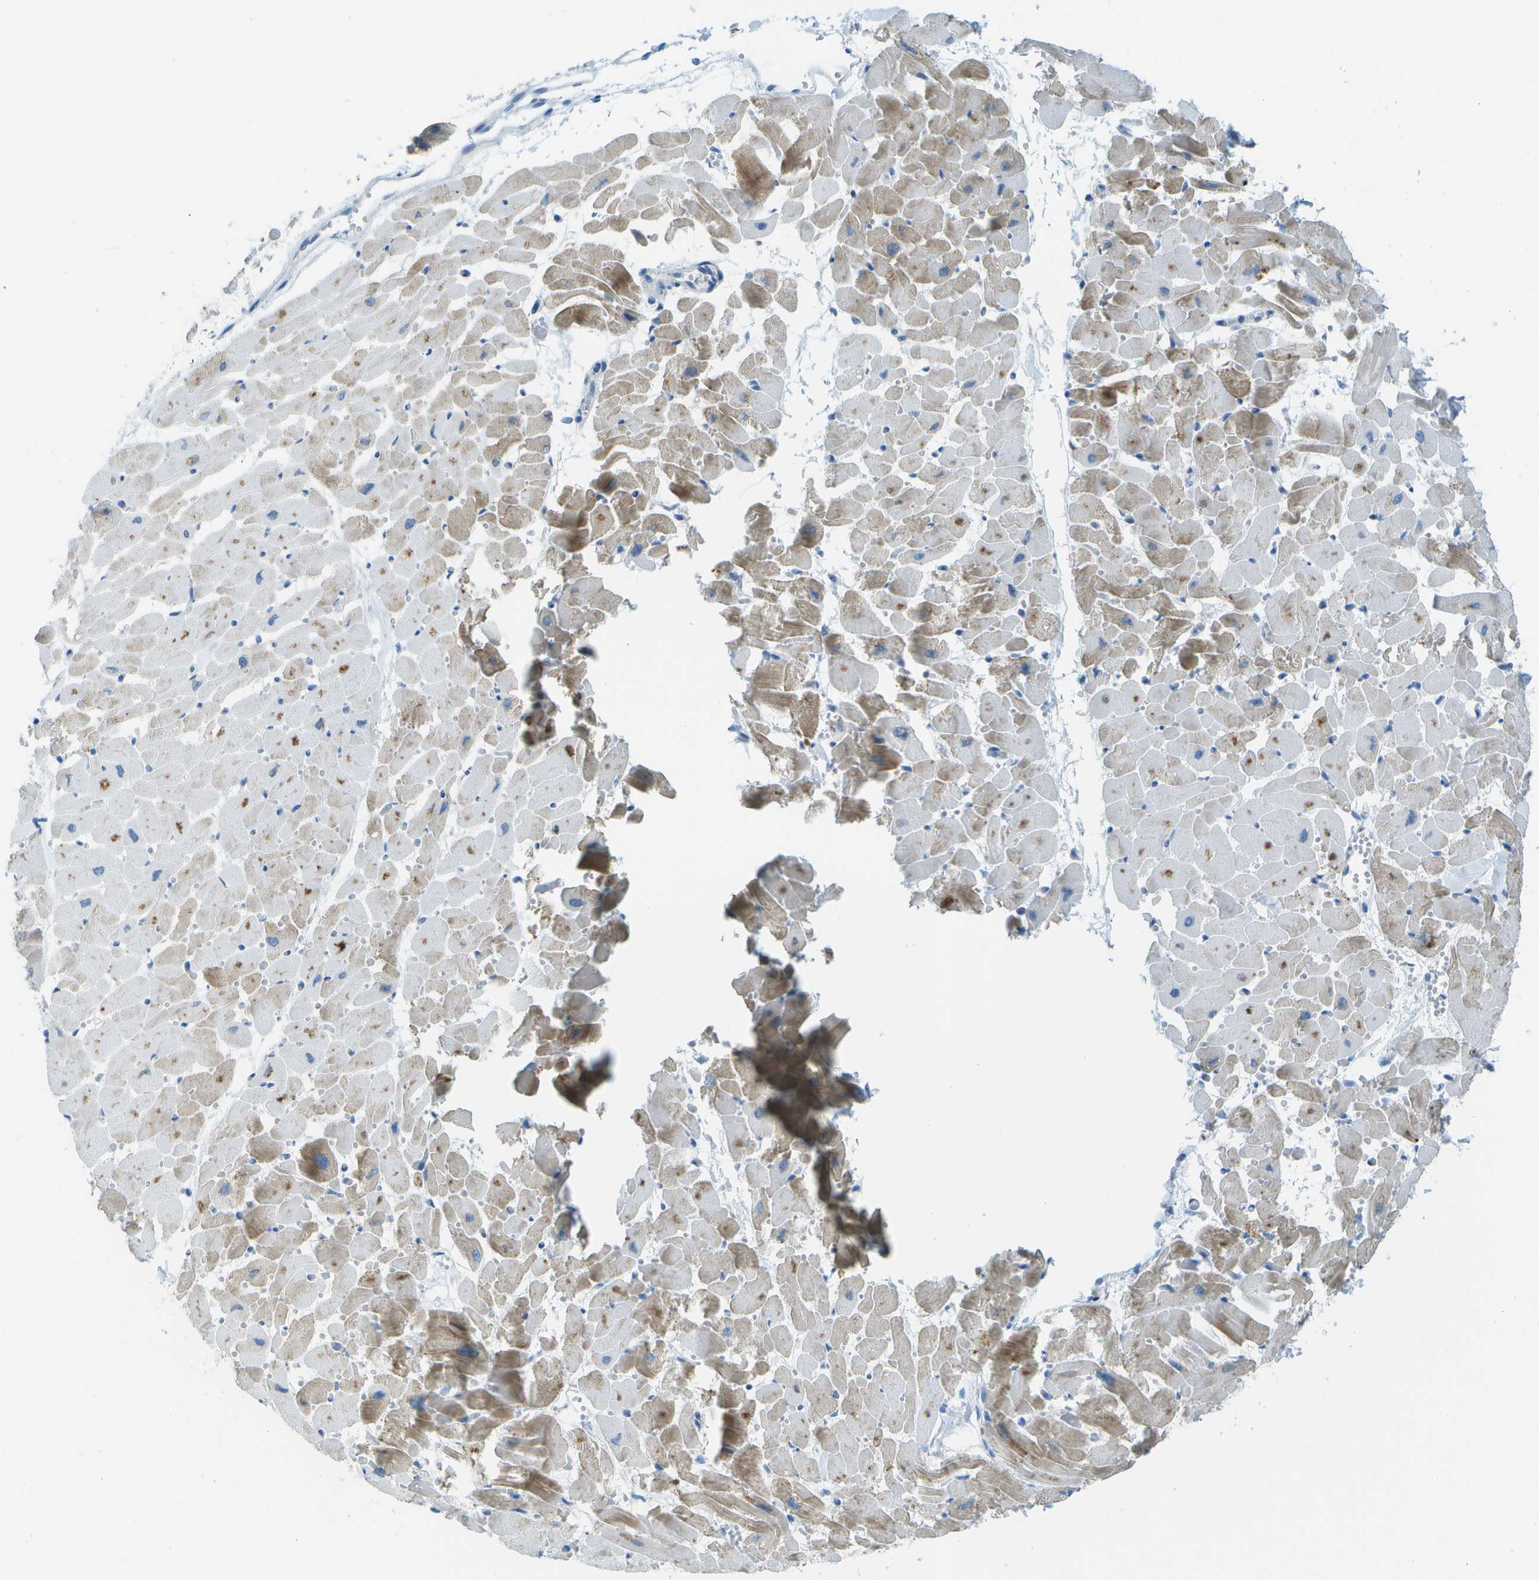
{"staining": {"intensity": "weak", "quantity": "25%-75%", "location": "cytoplasmic/membranous"}, "tissue": "heart muscle", "cell_type": "Cardiomyocytes", "image_type": "normal", "snomed": [{"axis": "morphology", "description": "Normal tissue, NOS"}, {"axis": "topography", "description": "Heart"}], "caption": "Immunohistochemical staining of unremarkable heart muscle demonstrates 25%-75% levels of weak cytoplasmic/membranous protein staining in about 25%-75% of cardiomyocytes.", "gene": "KCTD3", "patient": {"sex": "female", "age": 19}}